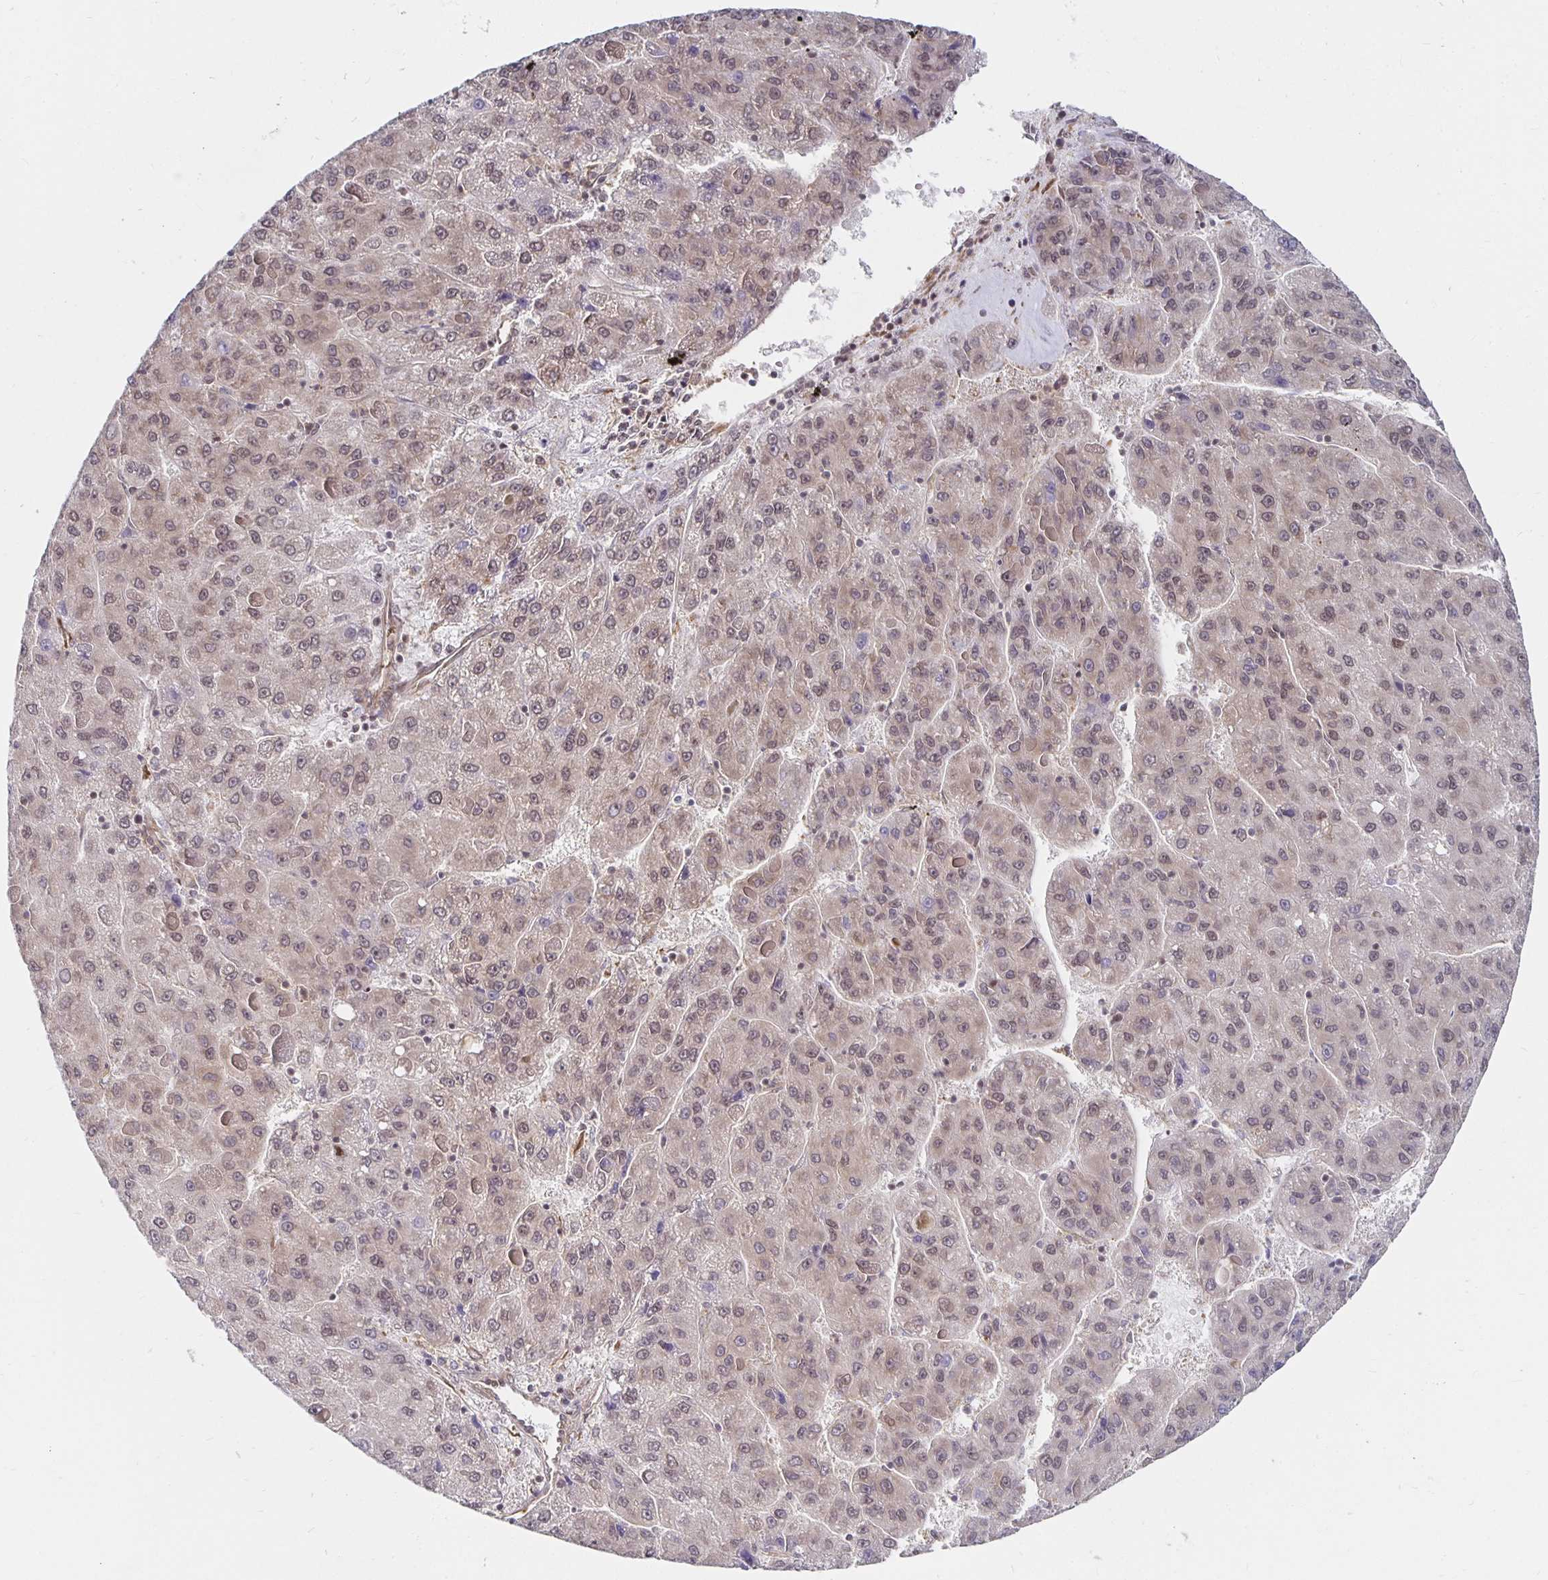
{"staining": {"intensity": "weak", "quantity": "25%-75%", "location": "cytoplasmic/membranous,nuclear"}, "tissue": "liver cancer", "cell_type": "Tumor cells", "image_type": "cancer", "snomed": [{"axis": "morphology", "description": "Carcinoma, Hepatocellular, NOS"}, {"axis": "topography", "description": "Liver"}], "caption": "Tumor cells display weak cytoplasmic/membranous and nuclear staining in about 25%-75% of cells in liver cancer.", "gene": "PDAP1", "patient": {"sex": "female", "age": 82}}